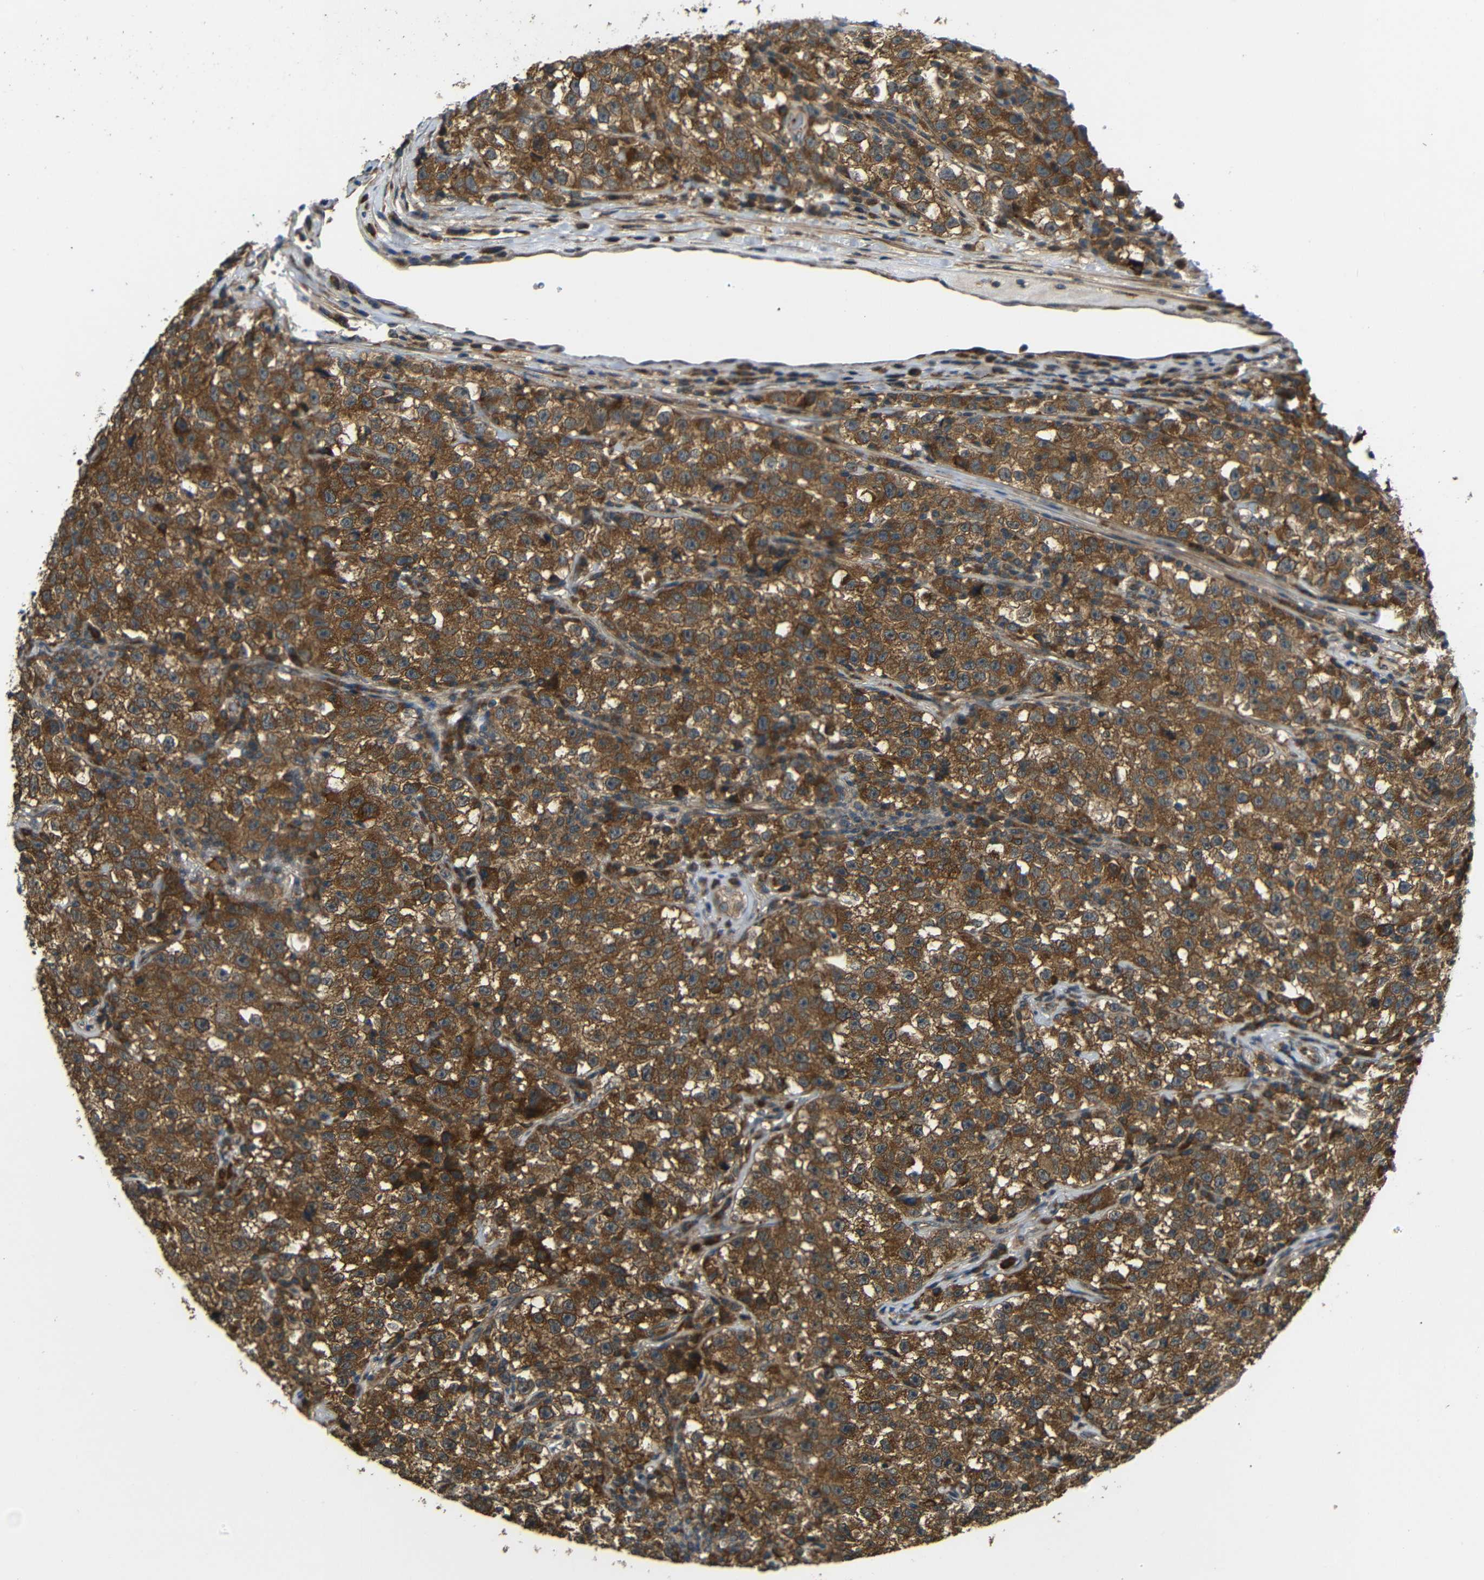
{"staining": {"intensity": "moderate", "quantity": ">75%", "location": "cytoplasmic/membranous"}, "tissue": "testis cancer", "cell_type": "Tumor cells", "image_type": "cancer", "snomed": [{"axis": "morphology", "description": "Seminoma, NOS"}, {"axis": "topography", "description": "Testis"}], "caption": "Protein expression analysis of human seminoma (testis) reveals moderate cytoplasmic/membranous staining in approximately >75% of tumor cells. (DAB IHC with brightfield microscopy, high magnification).", "gene": "EPHB2", "patient": {"sex": "male", "age": 22}}